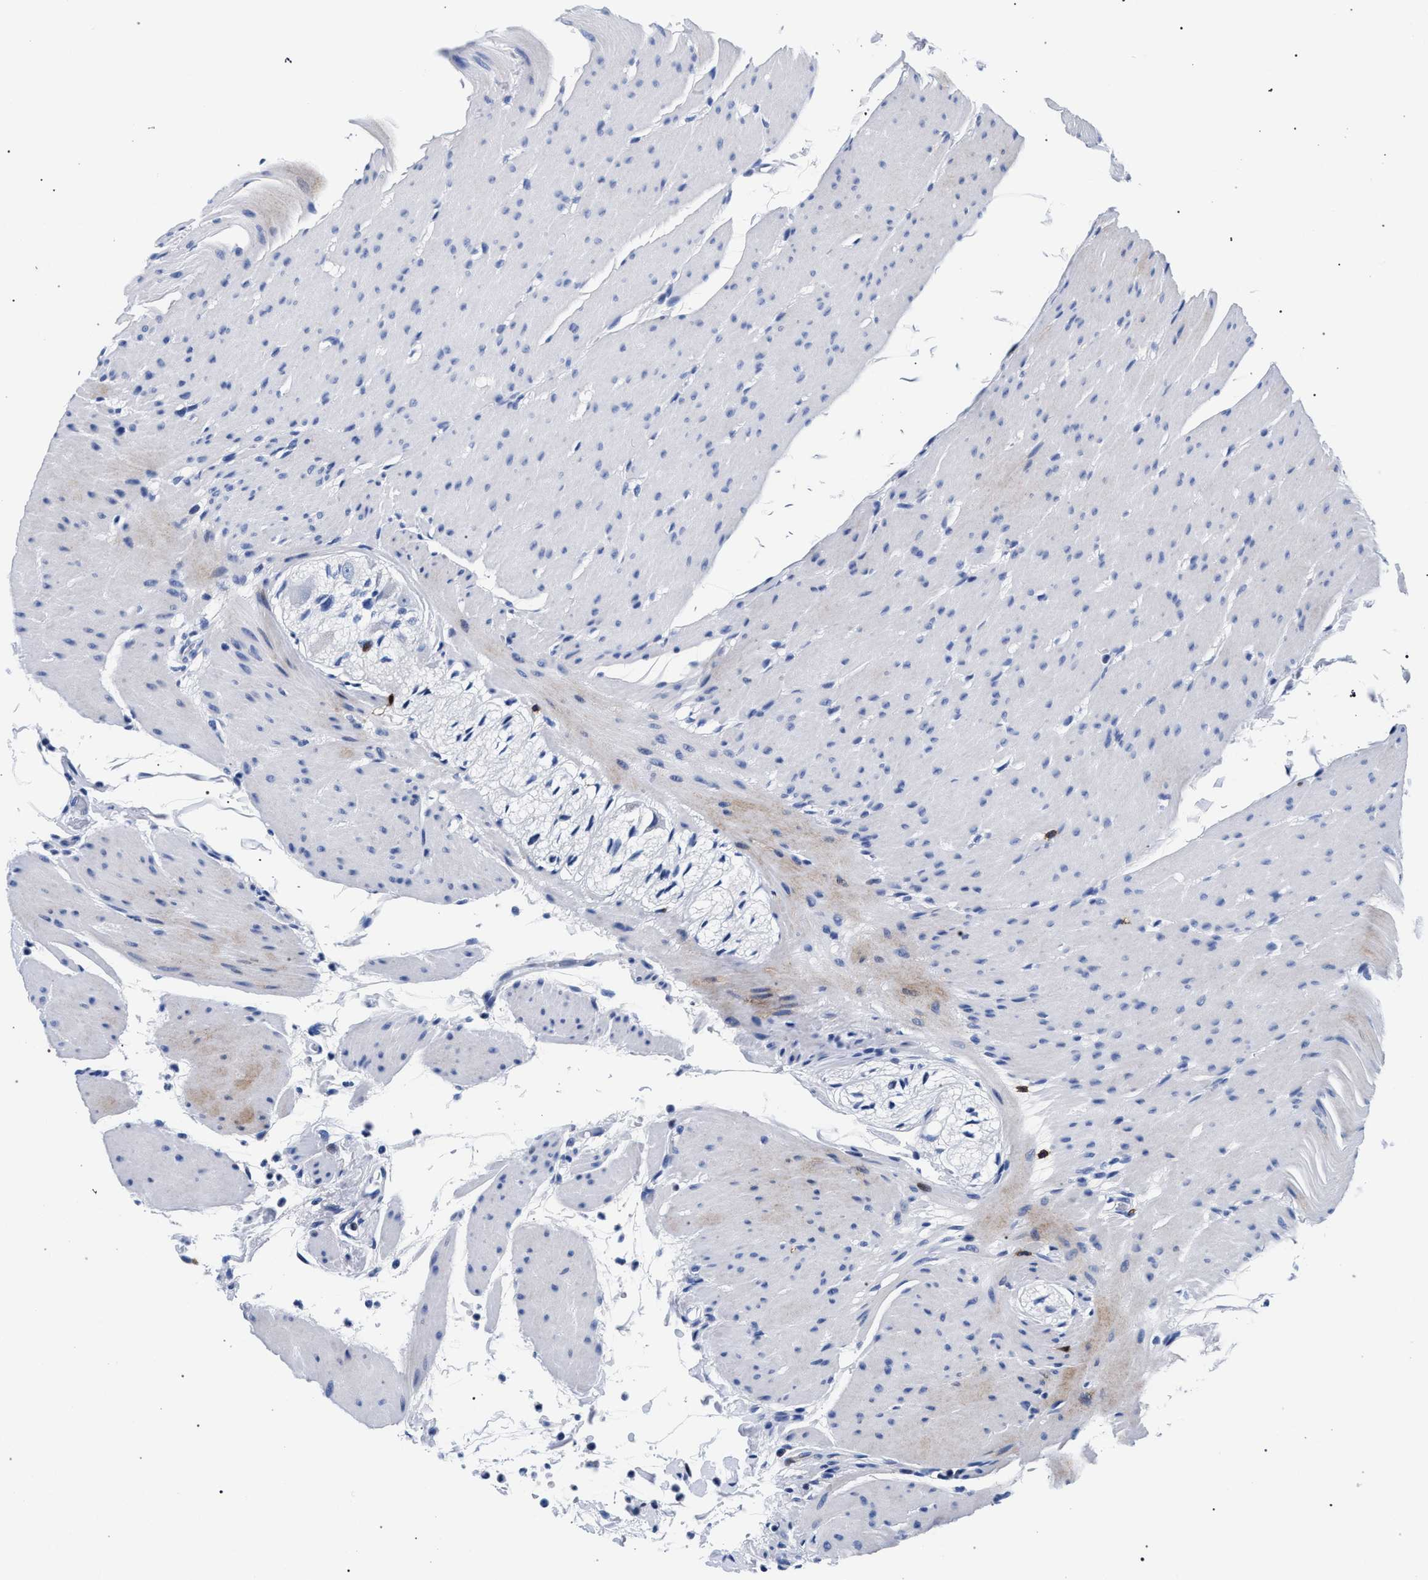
{"staining": {"intensity": "negative", "quantity": "none", "location": "none"}, "tissue": "colon", "cell_type": "Endothelial cells", "image_type": "normal", "snomed": [{"axis": "morphology", "description": "Normal tissue, NOS"}, {"axis": "topography", "description": "Smooth muscle"}, {"axis": "topography", "description": "Colon"}], "caption": "This is an immunohistochemistry (IHC) histopathology image of normal colon. There is no expression in endothelial cells.", "gene": "KLRK1", "patient": {"sex": "male", "age": 67}}